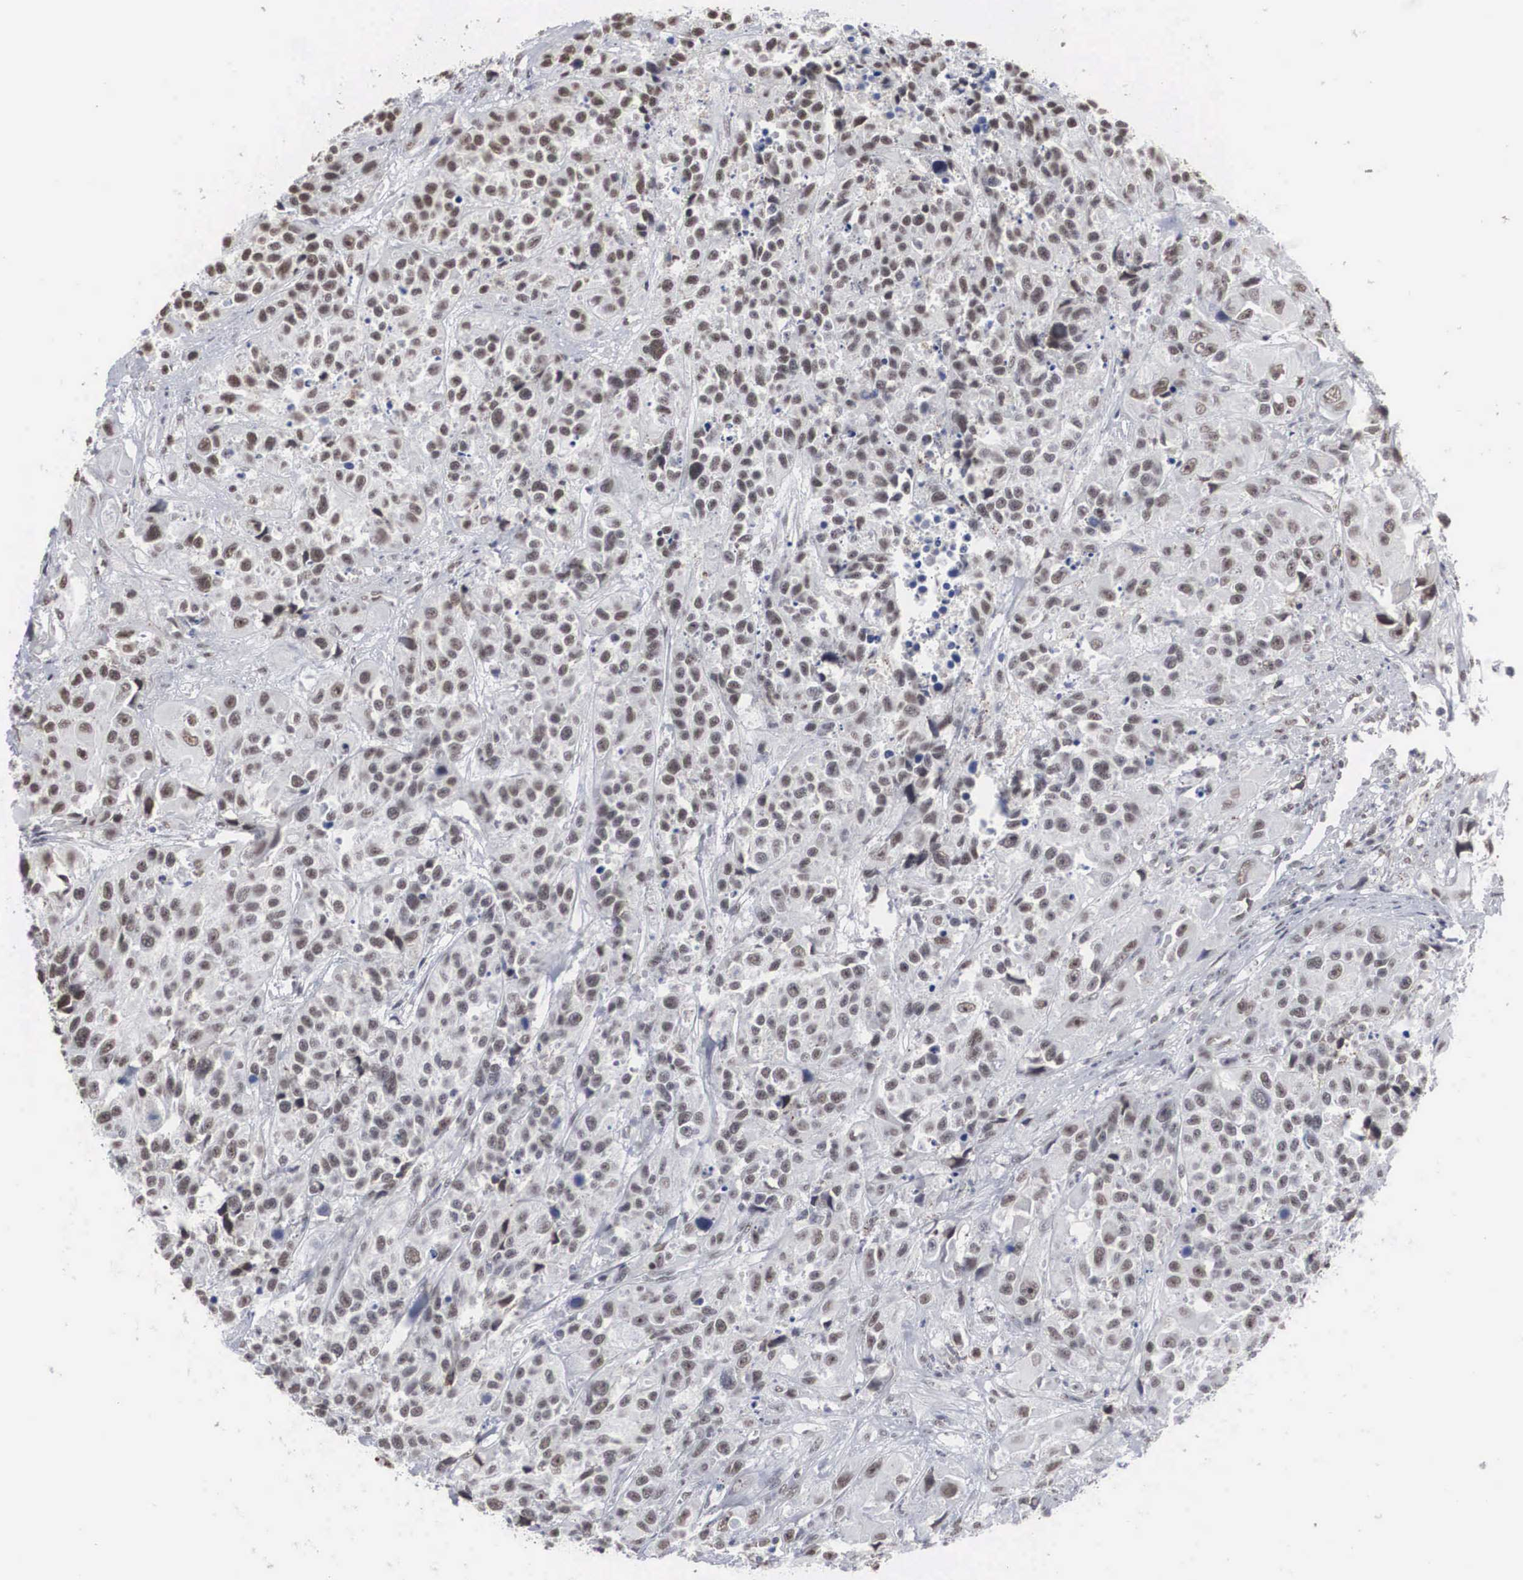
{"staining": {"intensity": "weak", "quantity": "25%-75%", "location": "nuclear"}, "tissue": "urothelial cancer", "cell_type": "Tumor cells", "image_type": "cancer", "snomed": [{"axis": "morphology", "description": "Urothelial carcinoma, High grade"}, {"axis": "topography", "description": "Urinary bladder"}], "caption": "An immunohistochemistry image of tumor tissue is shown. Protein staining in brown shows weak nuclear positivity in high-grade urothelial carcinoma within tumor cells.", "gene": "AUTS2", "patient": {"sex": "female", "age": 81}}